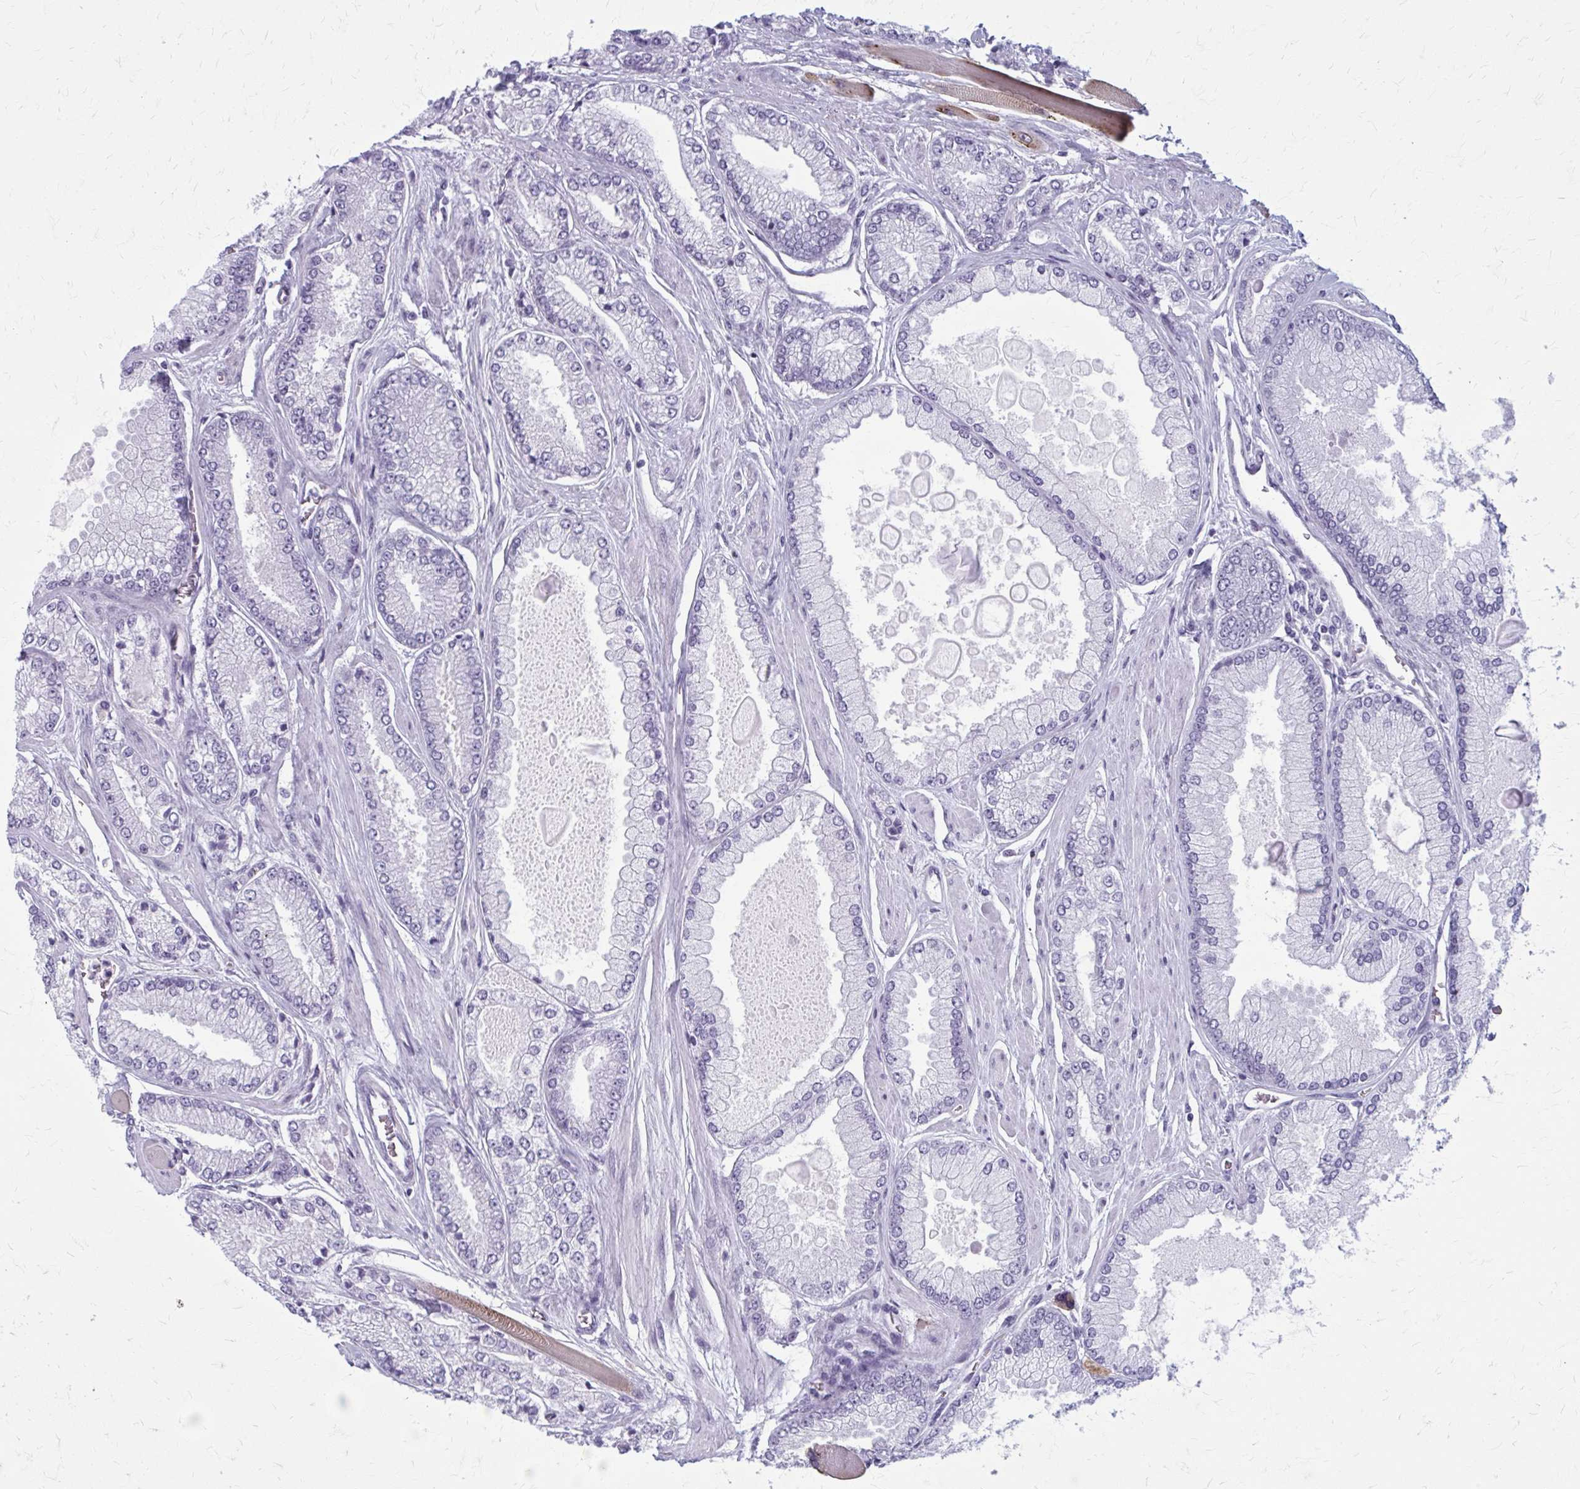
{"staining": {"intensity": "negative", "quantity": "none", "location": "none"}, "tissue": "prostate cancer", "cell_type": "Tumor cells", "image_type": "cancer", "snomed": [{"axis": "morphology", "description": "Adenocarcinoma, Low grade"}, {"axis": "topography", "description": "Prostate"}], "caption": "This is a micrograph of immunohistochemistry (IHC) staining of prostate low-grade adenocarcinoma, which shows no positivity in tumor cells. The staining was performed using DAB to visualize the protein expression in brown, while the nuclei were stained in blue with hematoxylin (Magnification: 20x).", "gene": "CASQ2", "patient": {"sex": "male", "age": 67}}